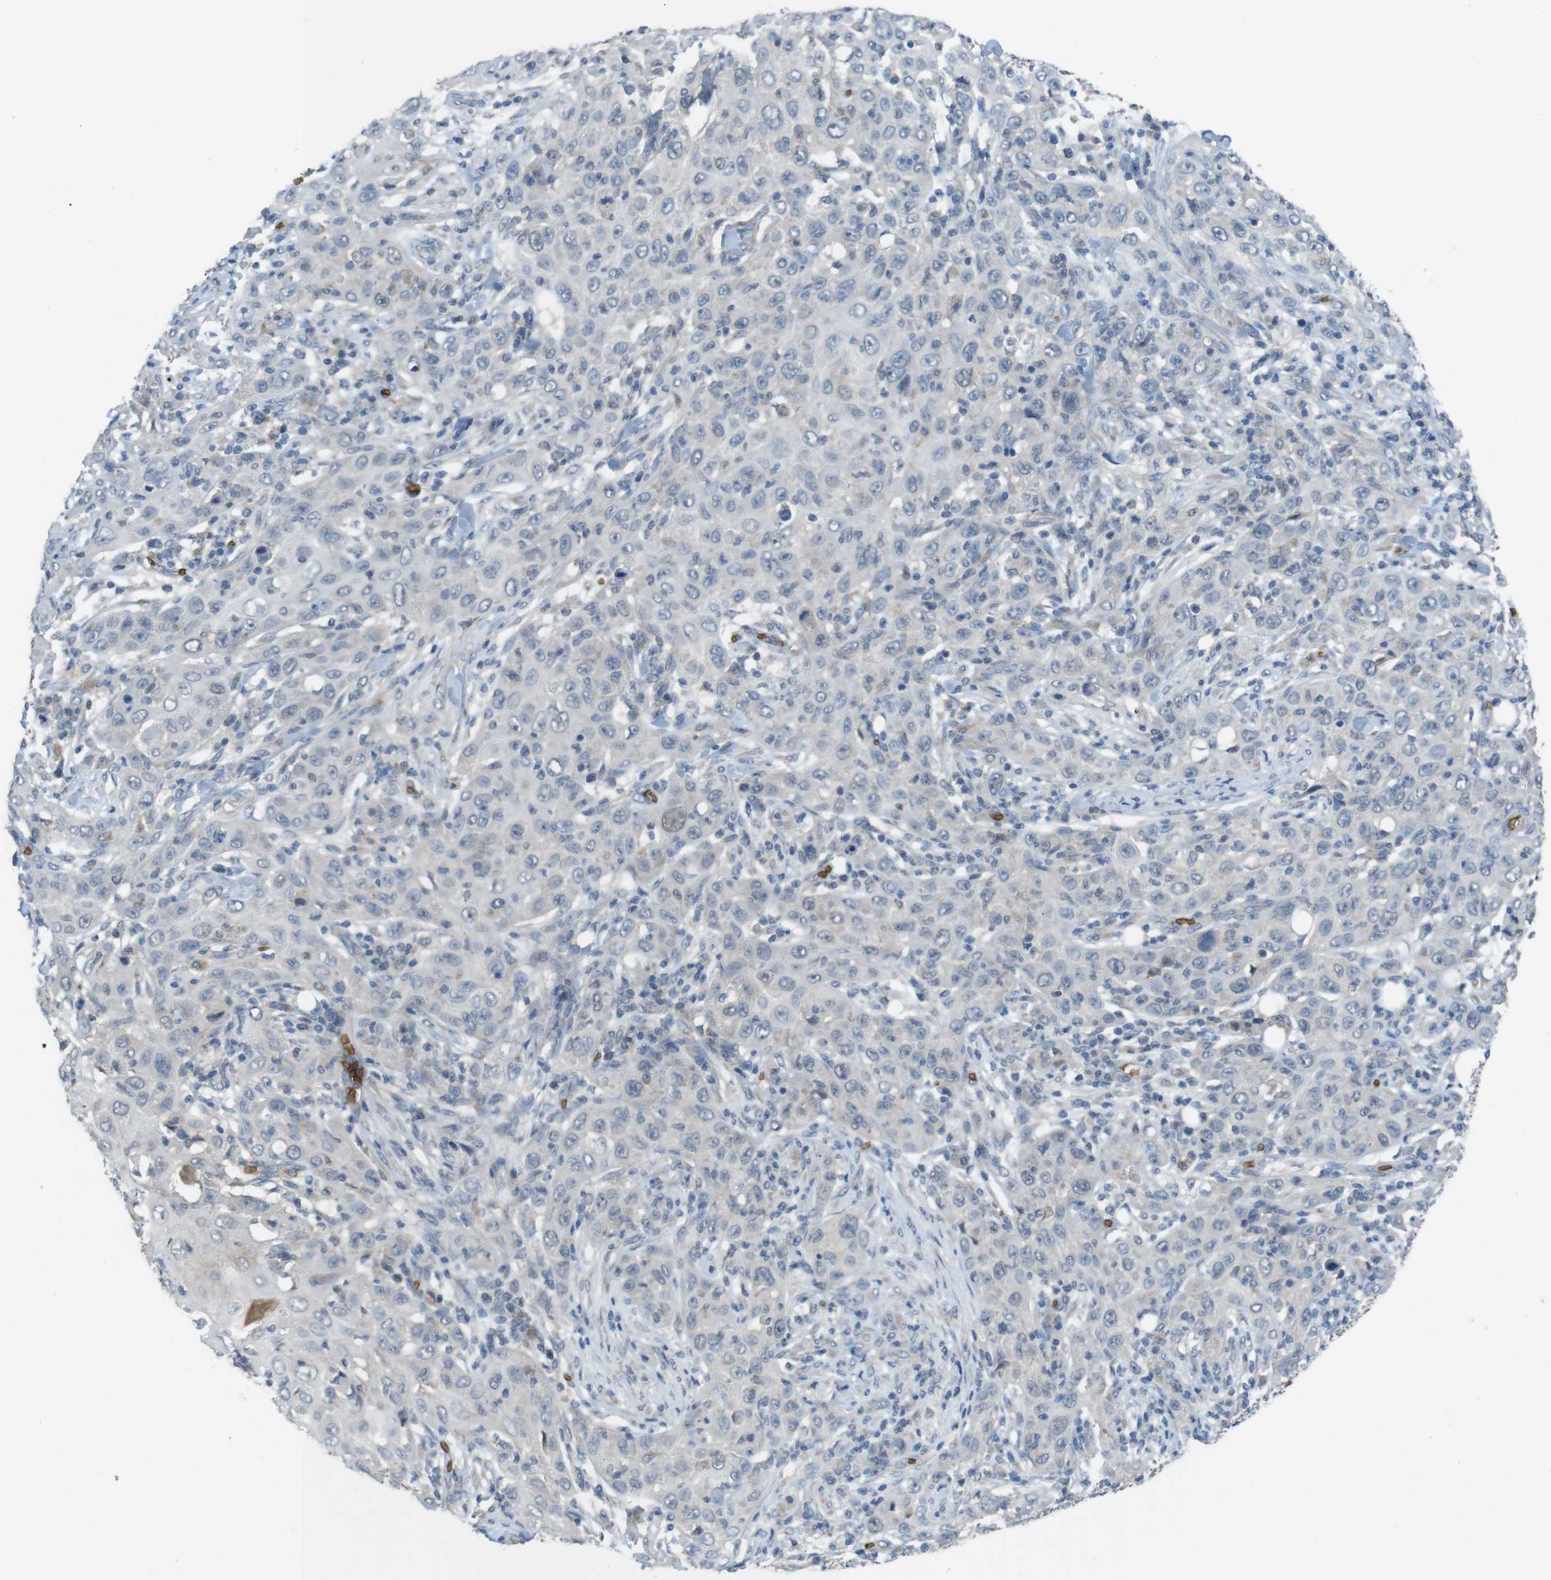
{"staining": {"intensity": "negative", "quantity": "none", "location": "none"}, "tissue": "skin cancer", "cell_type": "Tumor cells", "image_type": "cancer", "snomed": [{"axis": "morphology", "description": "Squamous cell carcinoma, NOS"}, {"axis": "topography", "description": "Skin"}], "caption": "High power microscopy micrograph of an immunohistochemistry photomicrograph of skin squamous cell carcinoma, revealing no significant staining in tumor cells. (DAB IHC, high magnification).", "gene": "GYPA", "patient": {"sex": "female", "age": 88}}